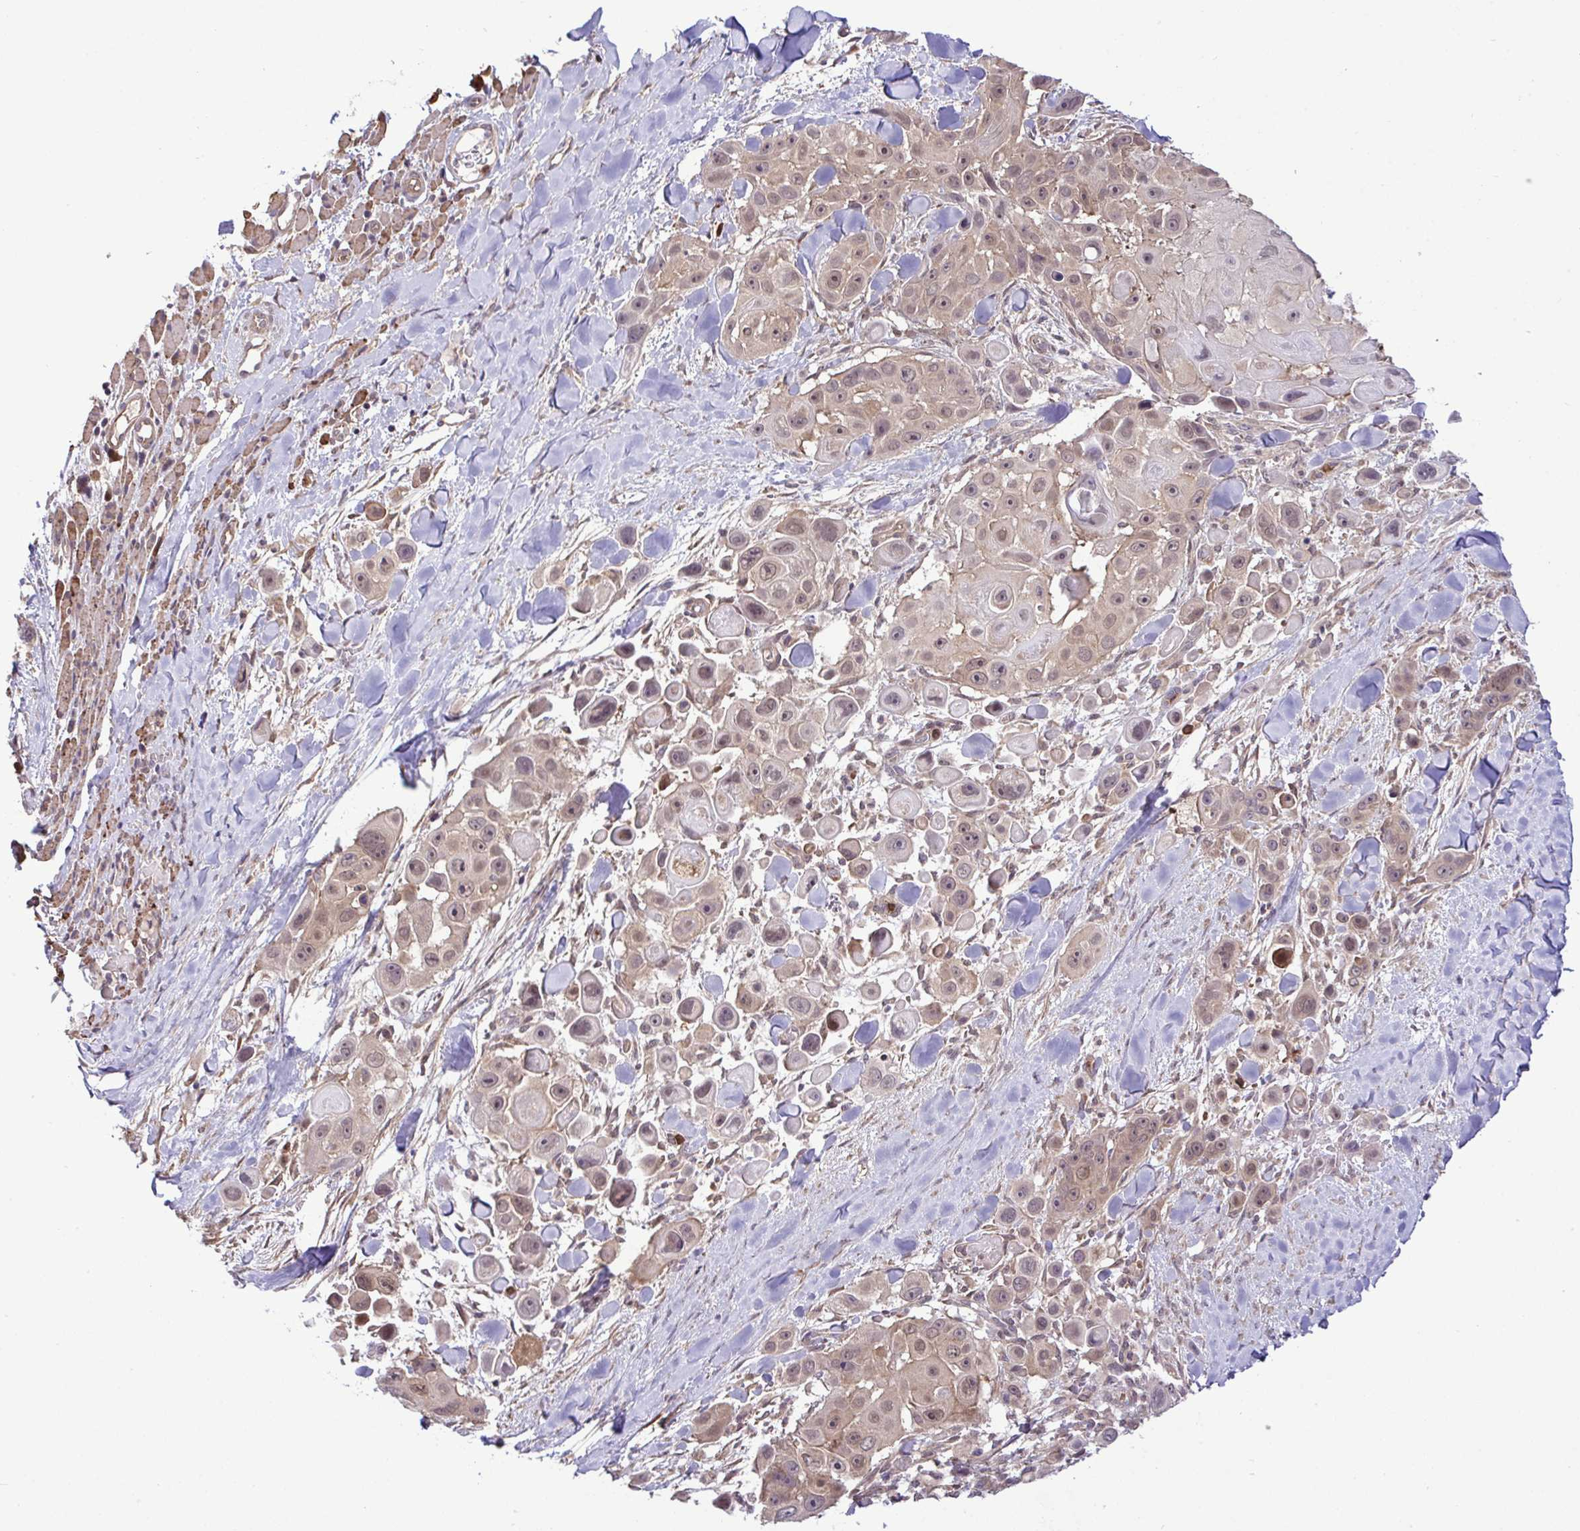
{"staining": {"intensity": "weak", "quantity": ">75%", "location": "cytoplasmic/membranous,nuclear"}, "tissue": "skin cancer", "cell_type": "Tumor cells", "image_type": "cancer", "snomed": [{"axis": "morphology", "description": "Squamous cell carcinoma, NOS"}, {"axis": "topography", "description": "Skin"}], "caption": "A brown stain highlights weak cytoplasmic/membranous and nuclear positivity of a protein in skin squamous cell carcinoma tumor cells.", "gene": "CMPK1", "patient": {"sex": "male", "age": 67}}